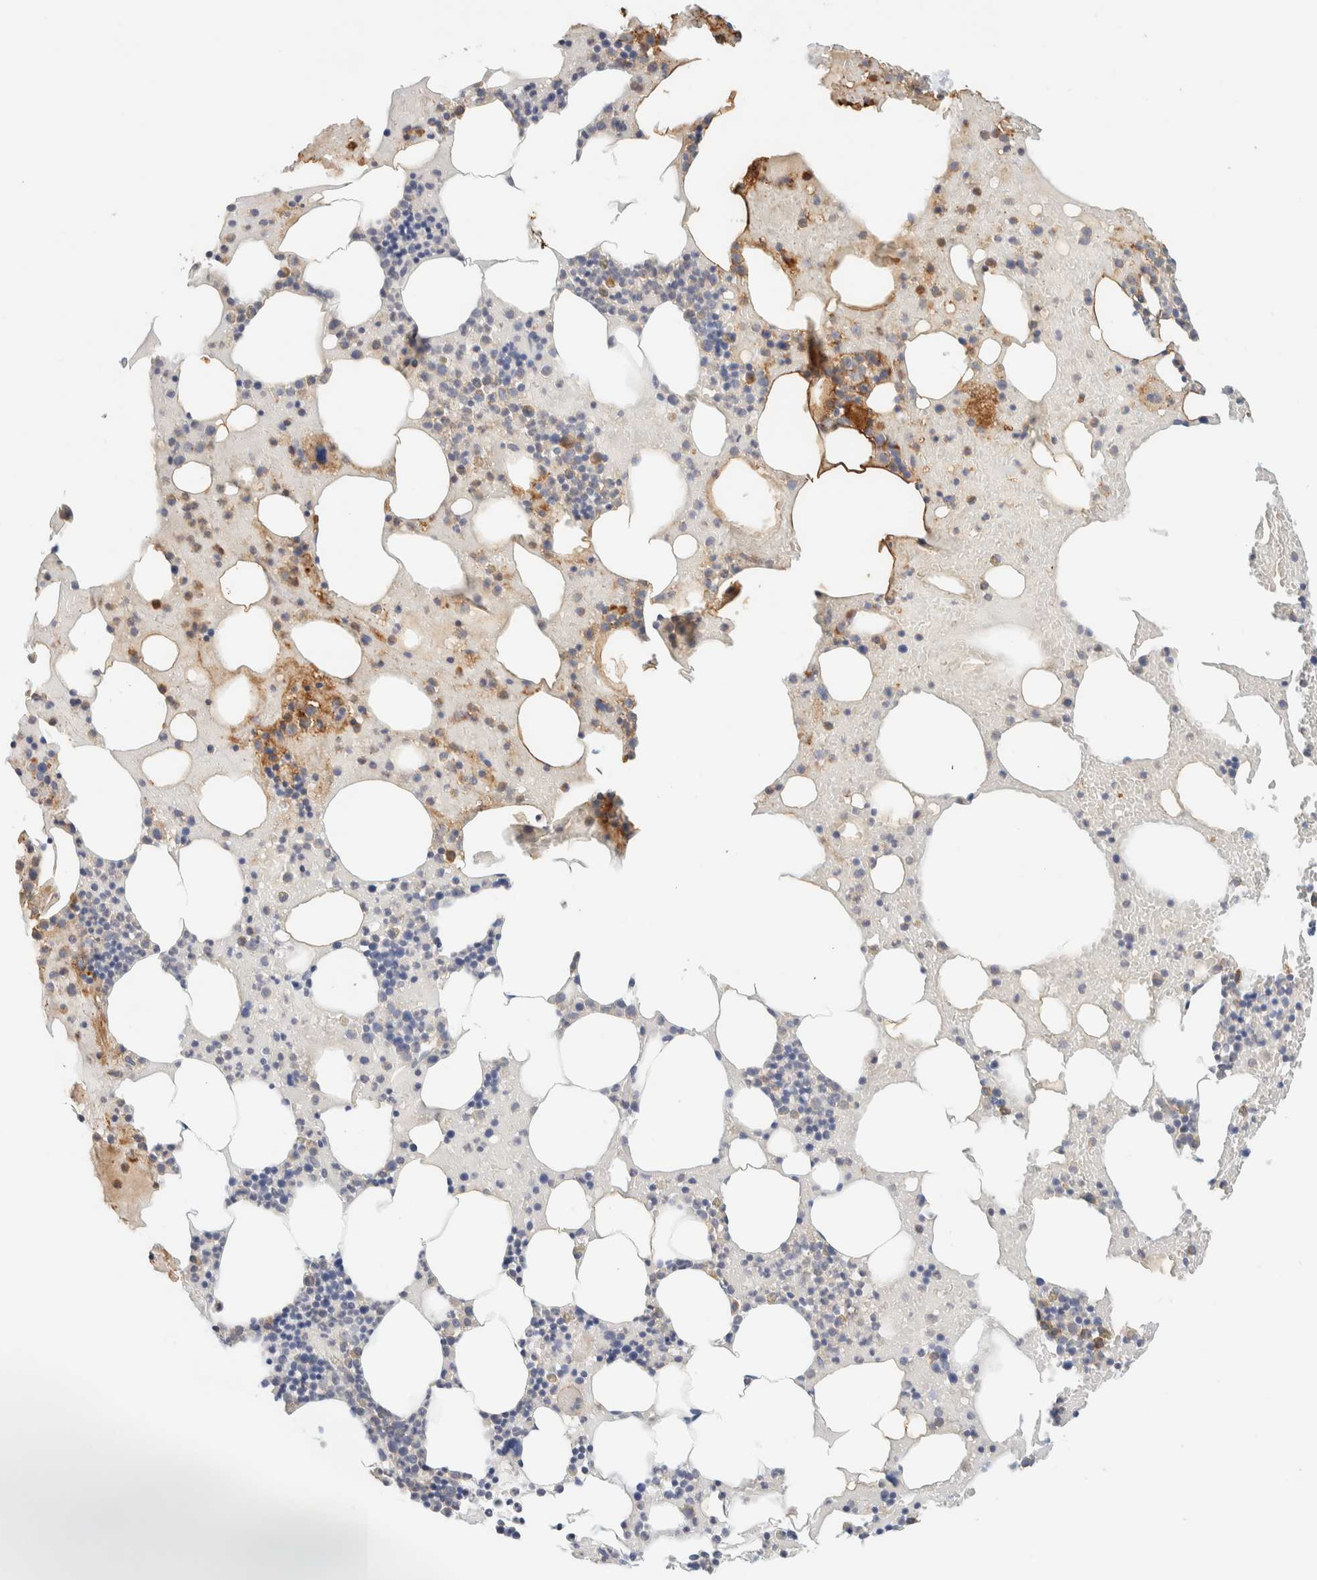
{"staining": {"intensity": "moderate", "quantity": "25%-75%", "location": "cytoplasmic/membranous"}, "tissue": "bone marrow", "cell_type": "Hematopoietic cells", "image_type": "normal", "snomed": [{"axis": "morphology", "description": "Normal tissue, NOS"}, {"axis": "morphology", "description": "Inflammation, NOS"}, {"axis": "topography", "description": "Bone marrow"}], "caption": "About 25%-75% of hematopoietic cells in normal bone marrow reveal moderate cytoplasmic/membranous protein positivity as visualized by brown immunohistochemical staining.", "gene": "TBC1D8B", "patient": {"sex": "male", "age": 68}}